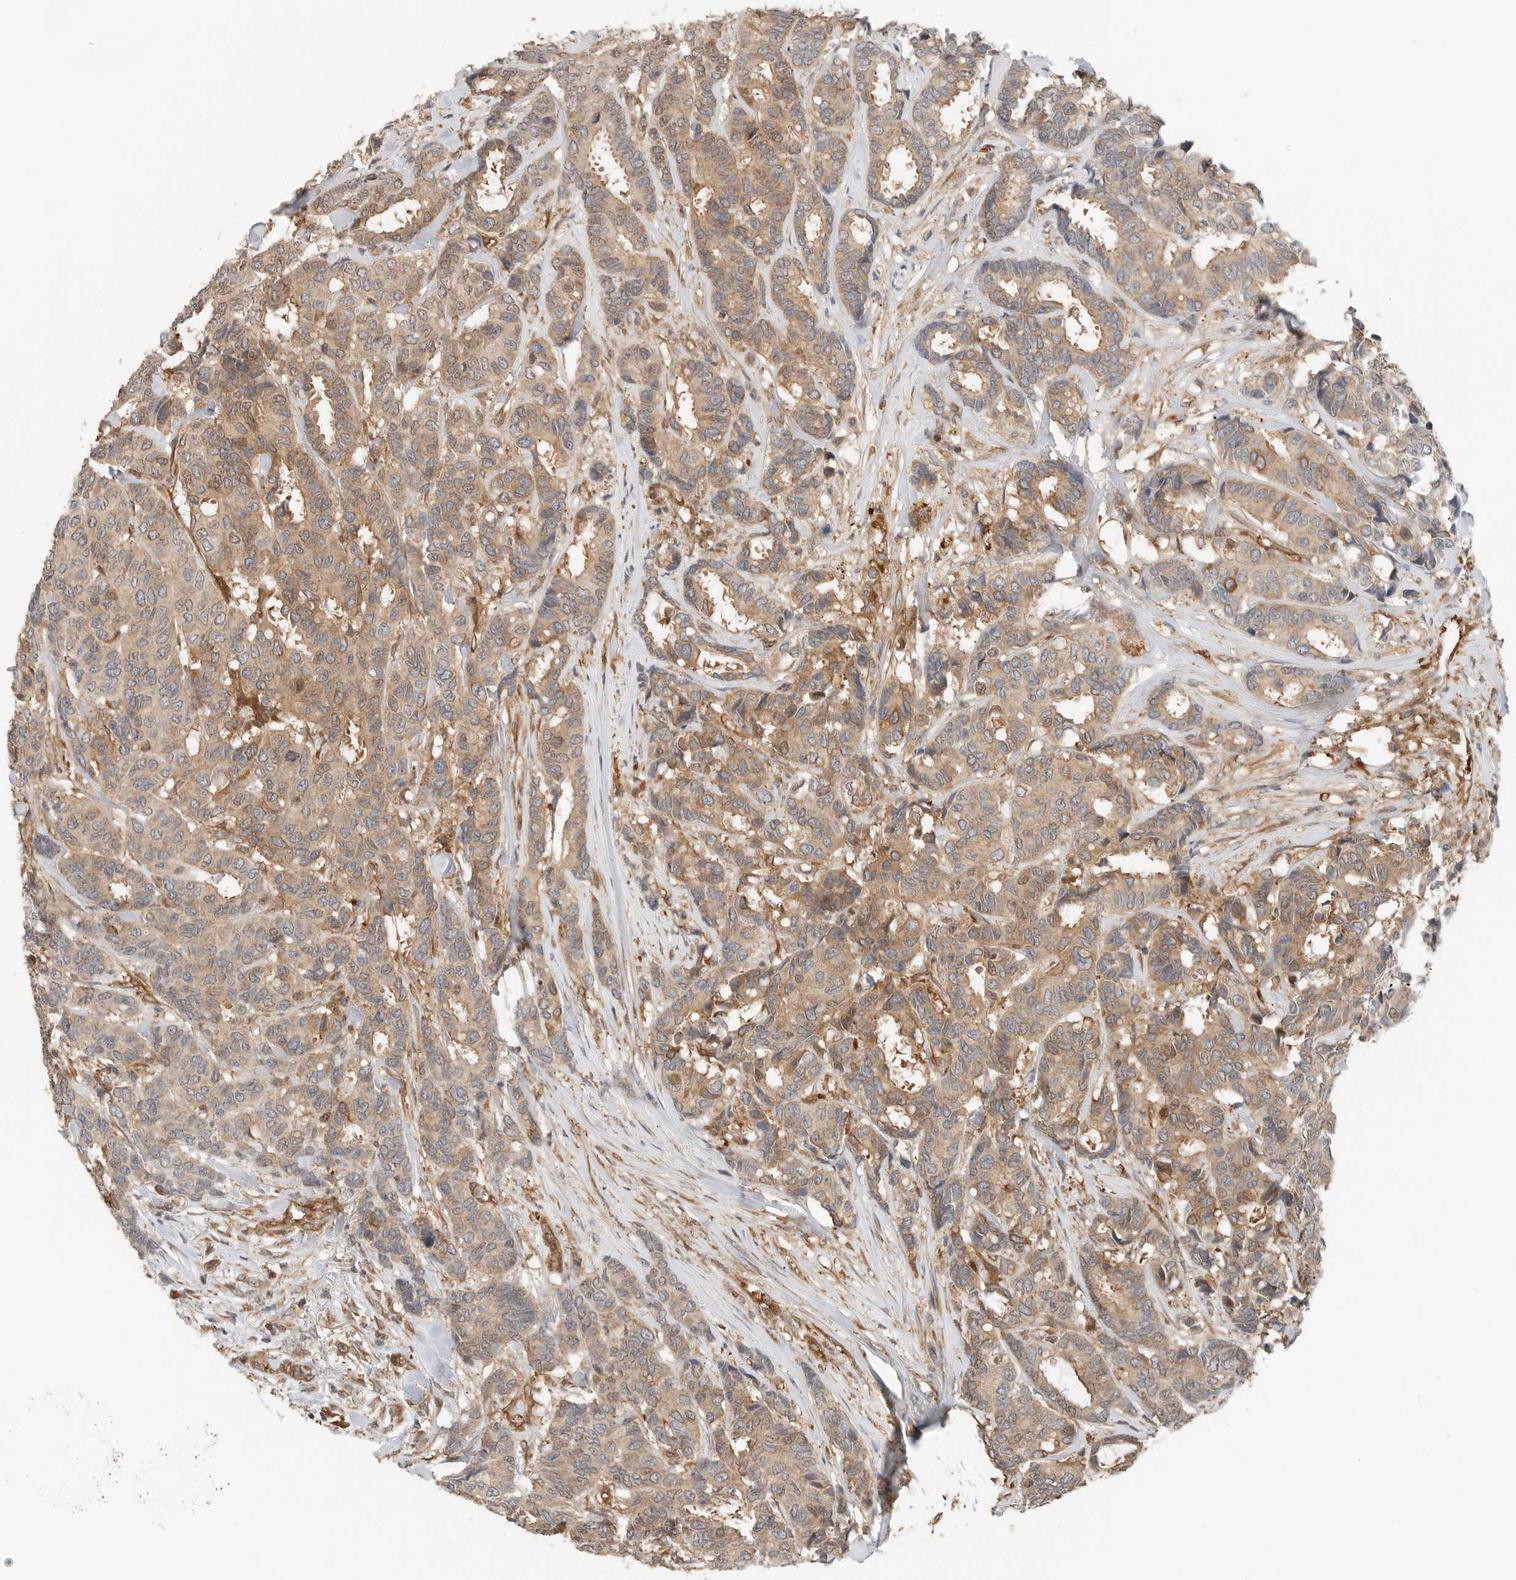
{"staining": {"intensity": "moderate", "quantity": ">75%", "location": "cytoplasmic/membranous,nuclear"}, "tissue": "breast cancer", "cell_type": "Tumor cells", "image_type": "cancer", "snomed": [{"axis": "morphology", "description": "Duct carcinoma"}, {"axis": "topography", "description": "Breast"}], "caption": "Immunohistochemistry staining of invasive ductal carcinoma (breast), which shows medium levels of moderate cytoplasmic/membranous and nuclear expression in about >75% of tumor cells indicating moderate cytoplasmic/membranous and nuclear protein positivity. The staining was performed using DAB (3,3'-diaminobenzidine) (brown) for protein detection and nuclei were counterstained in hematoxylin (blue).", "gene": "XPNPEP1", "patient": {"sex": "female", "age": 87}}